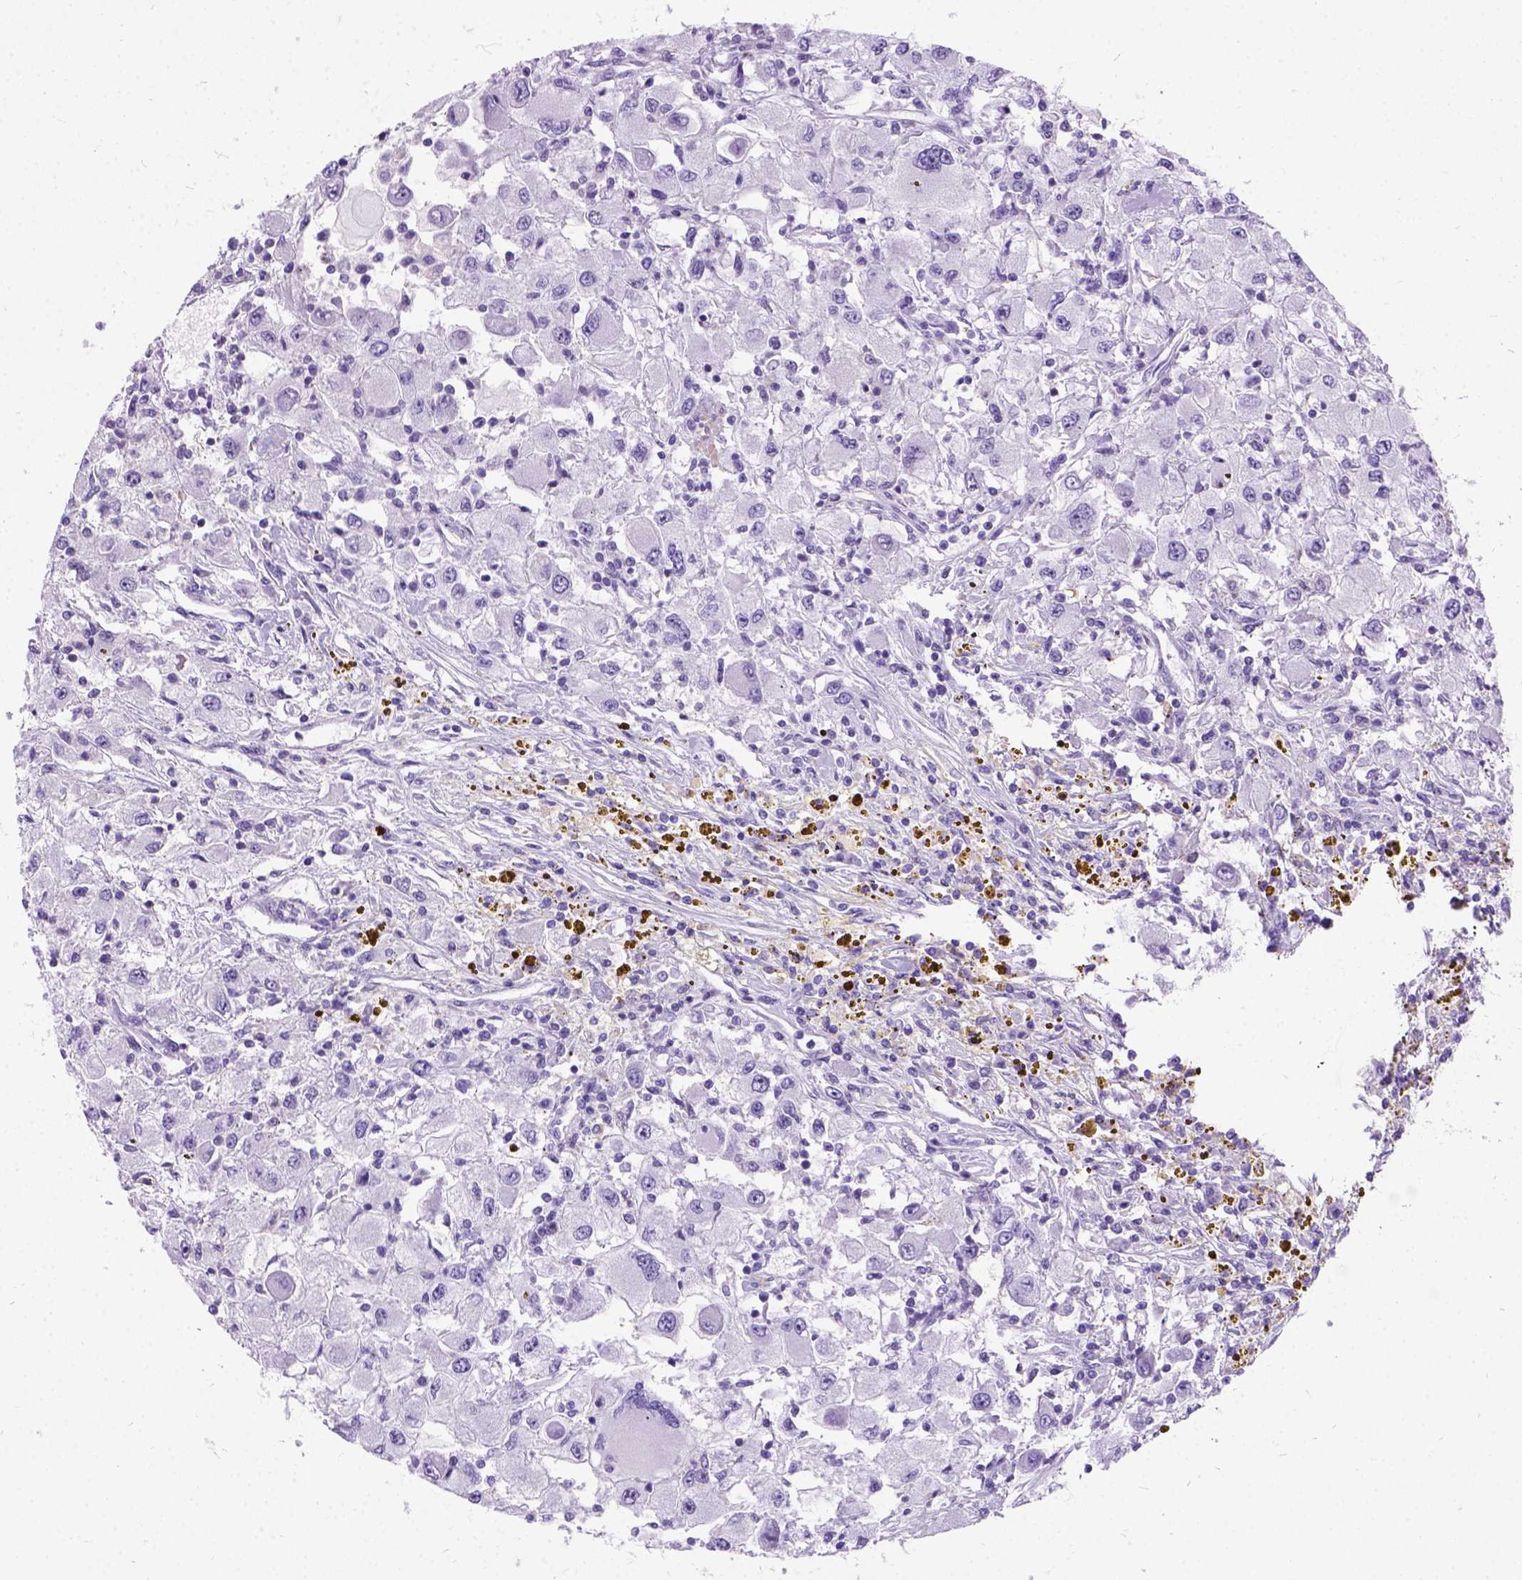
{"staining": {"intensity": "negative", "quantity": "none", "location": "none"}, "tissue": "renal cancer", "cell_type": "Tumor cells", "image_type": "cancer", "snomed": [{"axis": "morphology", "description": "Adenocarcinoma, NOS"}, {"axis": "topography", "description": "Kidney"}], "caption": "The micrograph shows no significant positivity in tumor cells of adenocarcinoma (renal).", "gene": "PRG2", "patient": {"sex": "female", "age": 67}}